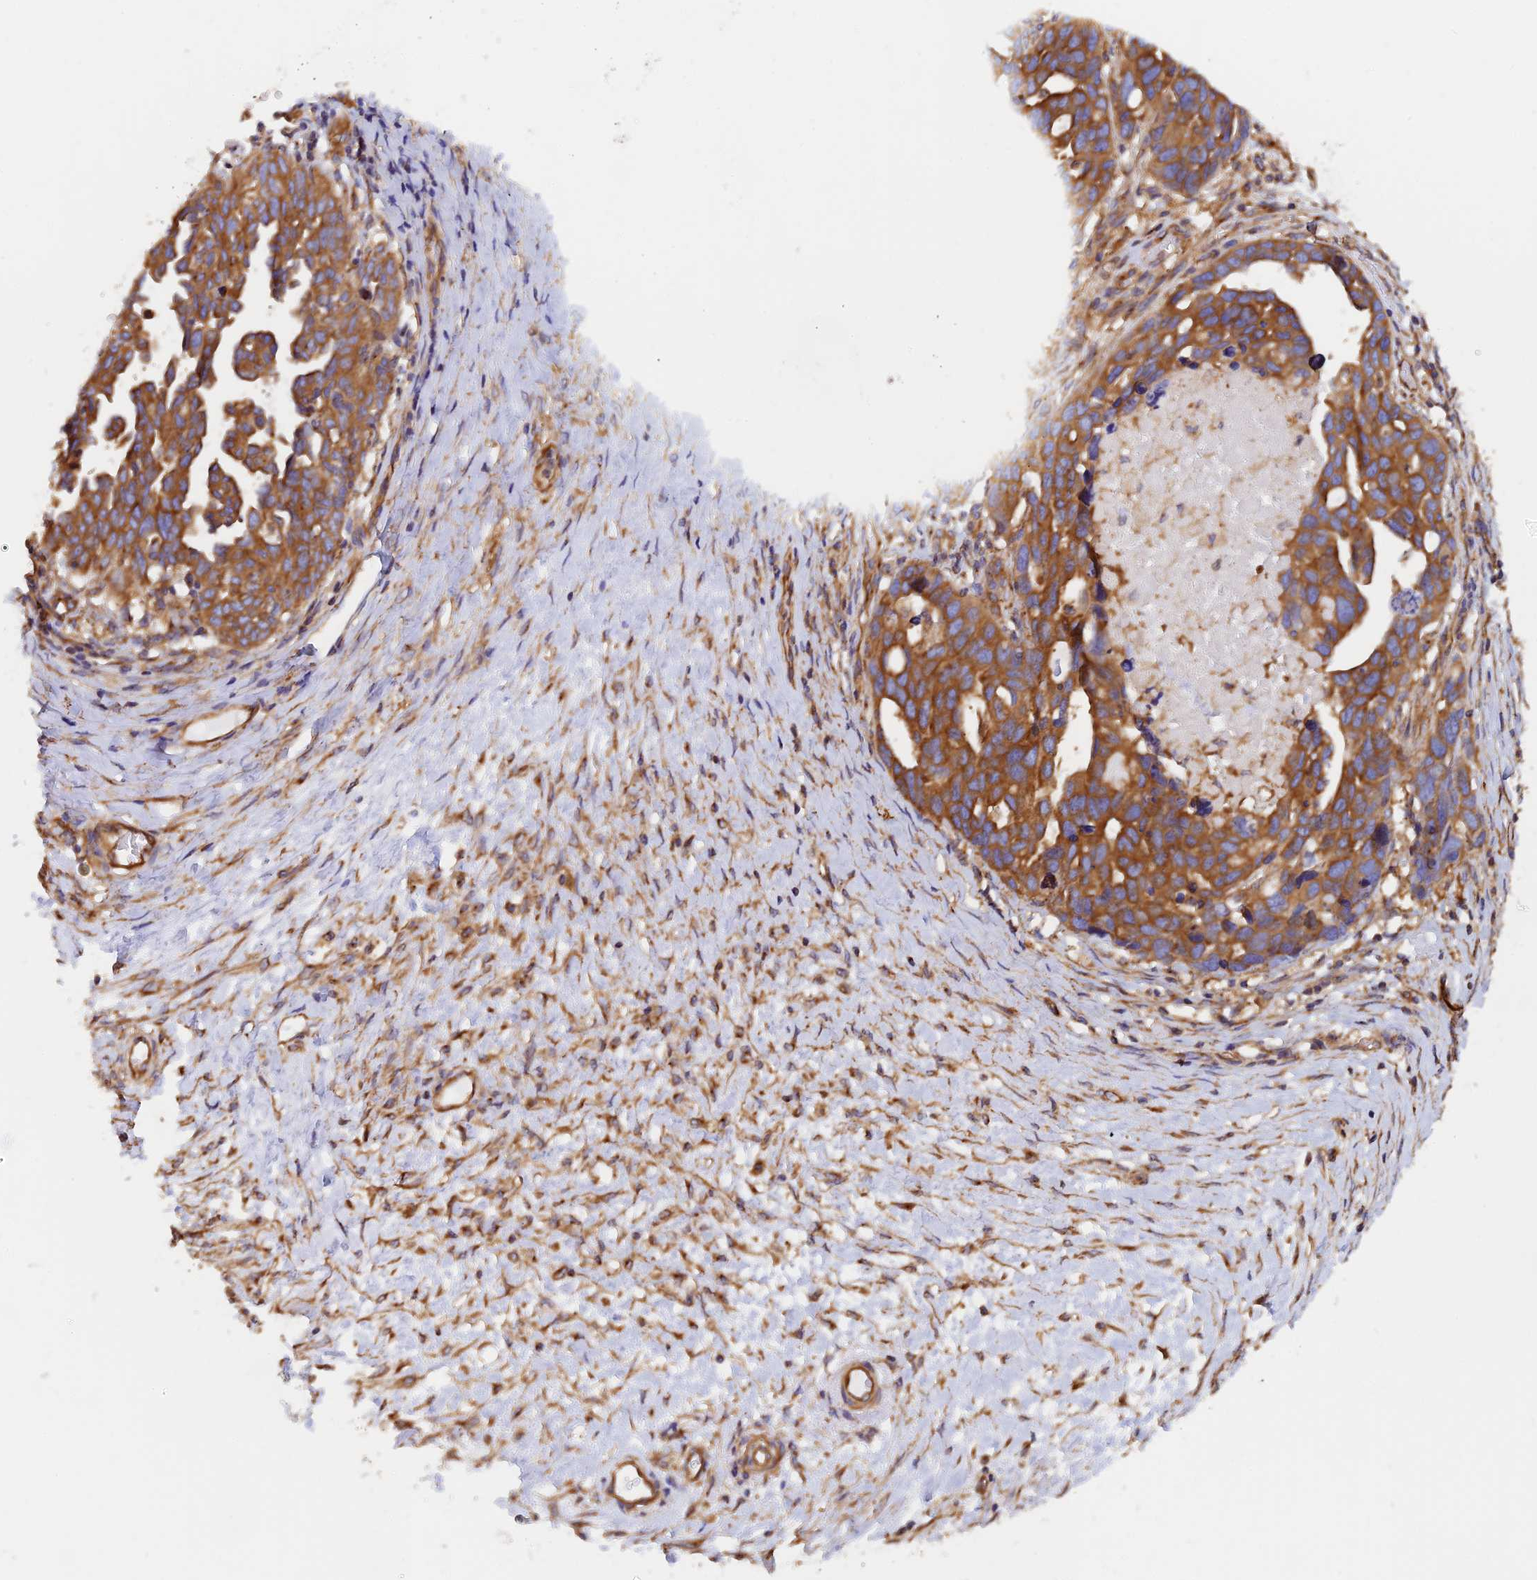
{"staining": {"intensity": "strong", "quantity": ">75%", "location": "cytoplasmic/membranous"}, "tissue": "ovarian cancer", "cell_type": "Tumor cells", "image_type": "cancer", "snomed": [{"axis": "morphology", "description": "Cystadenocarcinoma, serous, NOS"}, {"axis": "topography", "description": "Ovary"}], "caption": "High-power microscopy captured an immunohistochemistry image of ovarian cancer, revealing strong cytoplasmic/membranous expression in about >75% of tumor cells.", "gene": "DCTN2", "patient": {"sex": "female", "age": 54}}